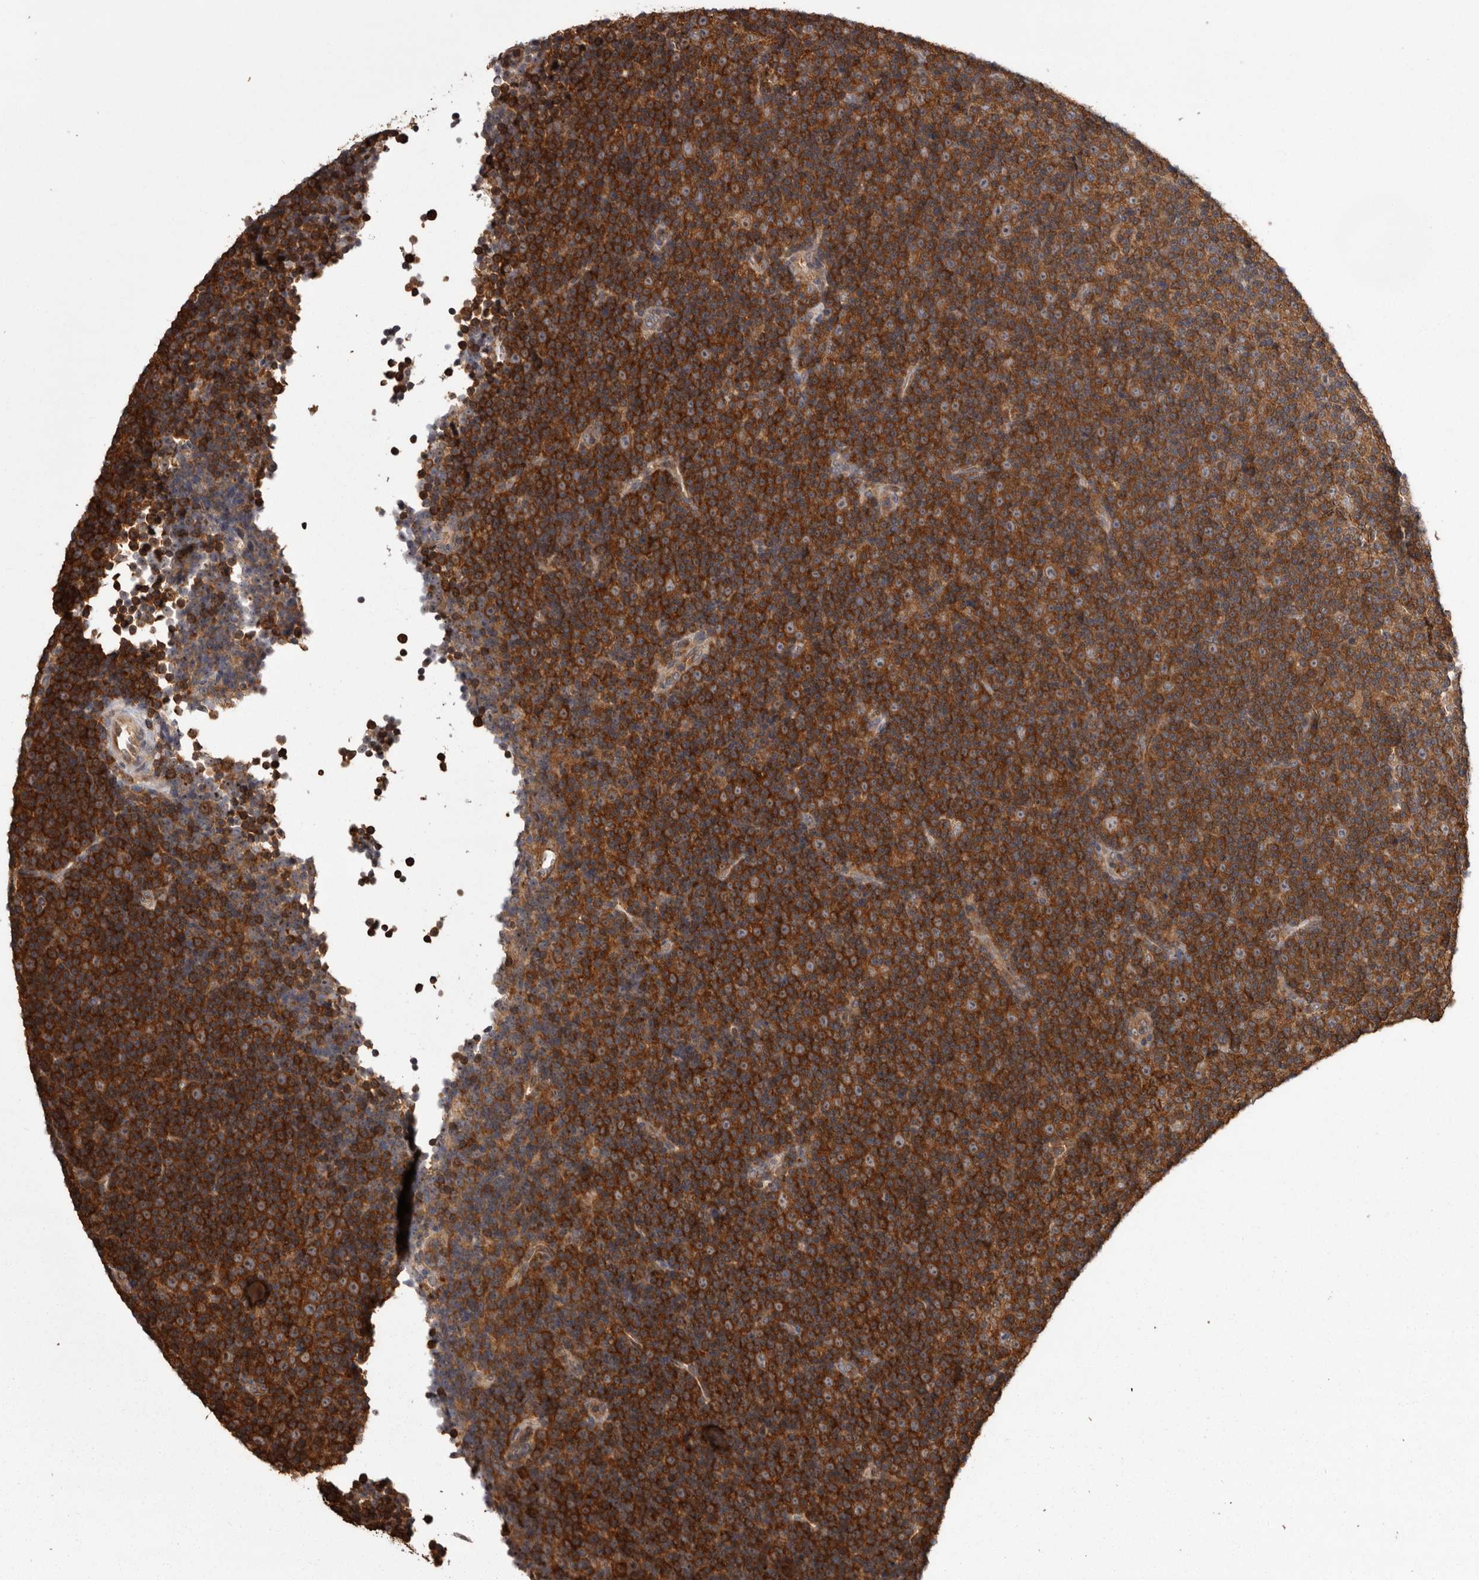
{"staining": {"intensity": "strong", "quantity": ">75%", "location": "cytoplasmic/membranous"}, "tissue": "lymphoma", "cell_type": "Tumor cells", "image_type": "cancer", "snomed": [{"axis": "morphology", "description": "Malignant lymphoma, non-Hodgkin's type, Low grade"}, {"axis": "topography", "description": "Lymph node"}], "caption": "Immunohistochemistry micrograph of low-grade malignant lymphoma, non-Hodgkin's type stained for a protein (brown), which reveals high levels of strong cytoplasmic/membranous positivity in about >75% of tumor cells.", "gene": "DARS1", "patient": {"sex": "female", "age": 67}}